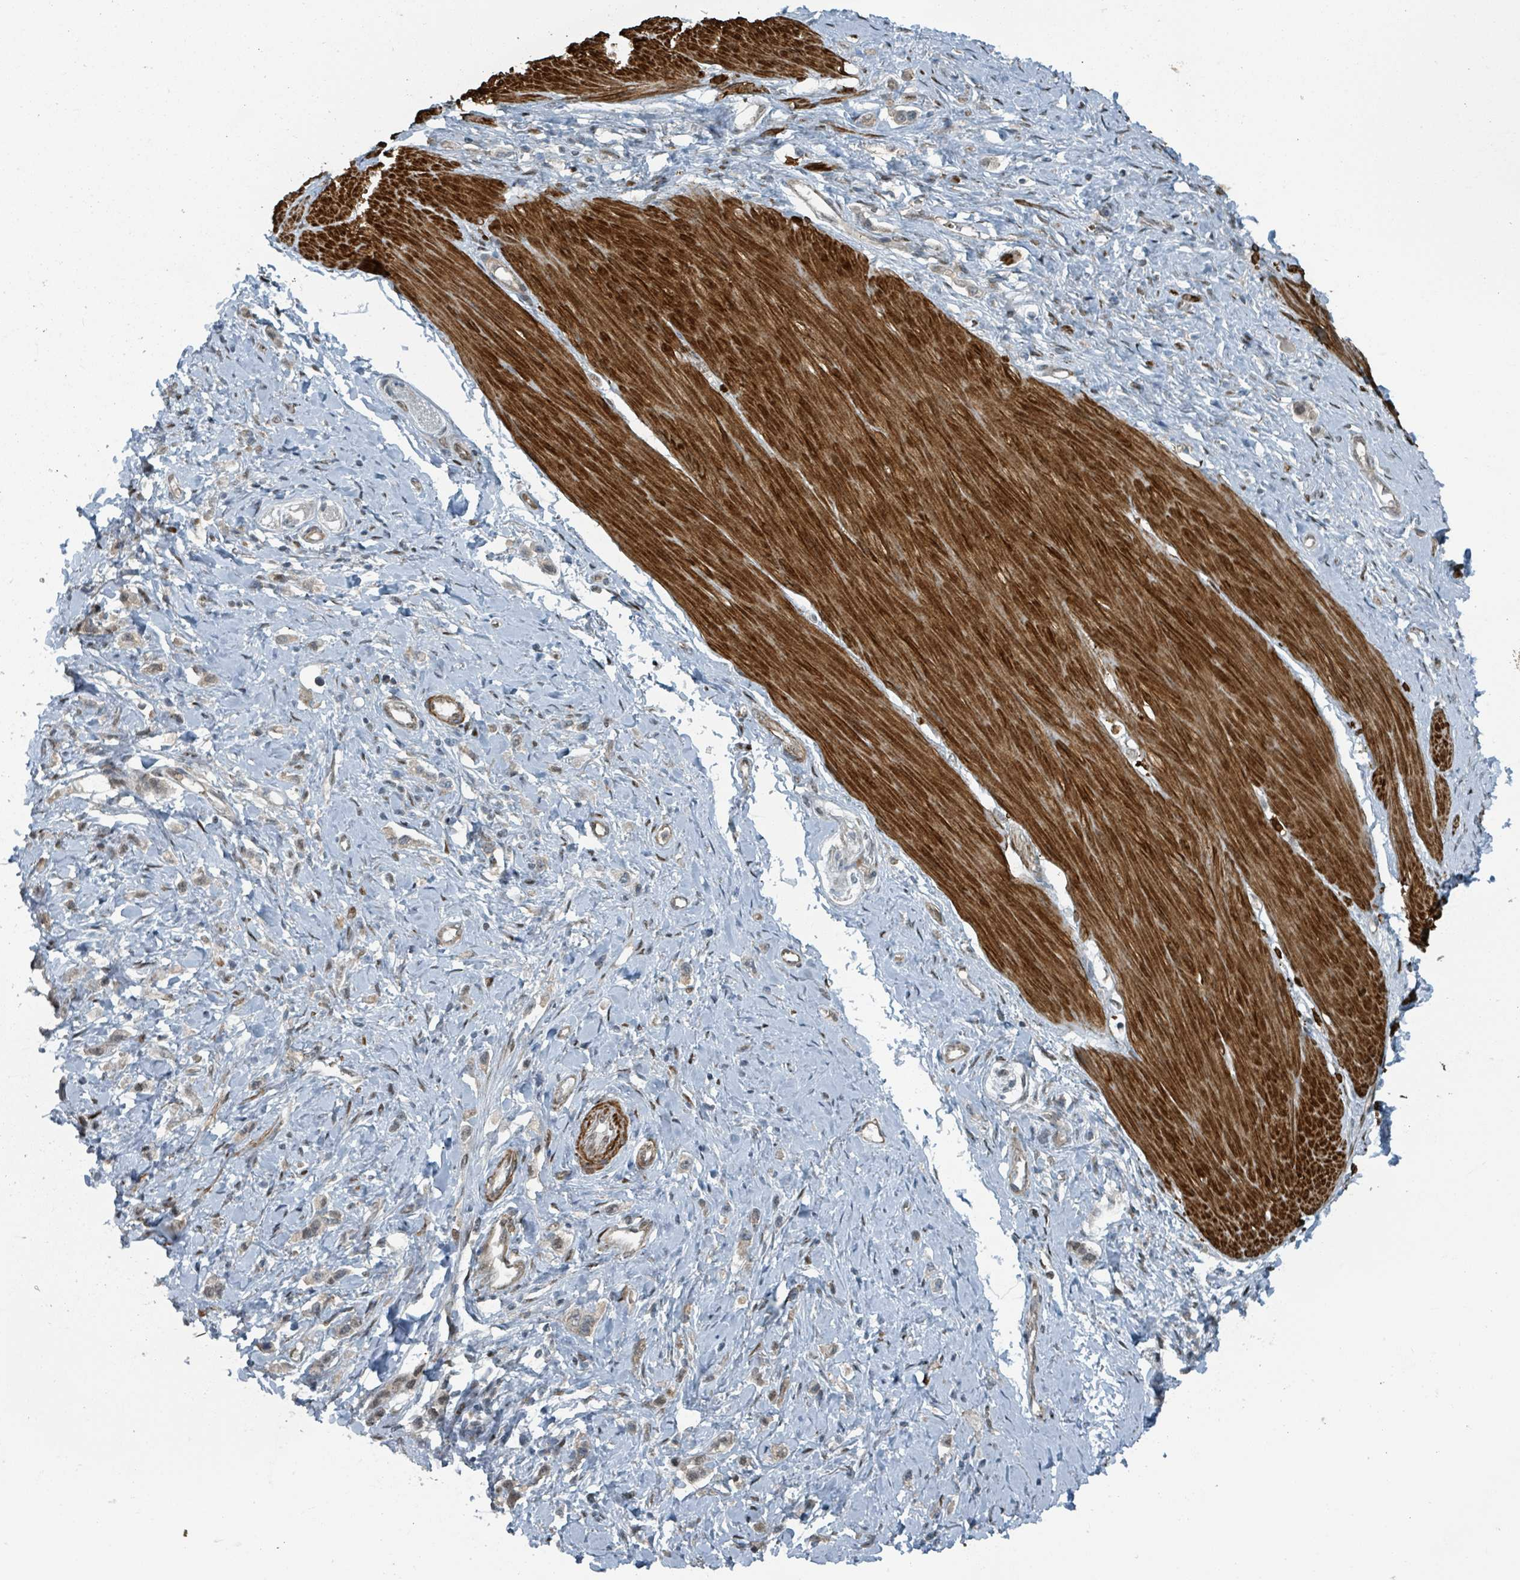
{"staining": {"intensity": "weak", "quantity": ">75%", "location": "cytoplasmic/membranous"}, "tissue": "stomach cancer", "cell_type": "Tumor cells", "image_type": "cancer", "snomed": [{"axis": "morphology", "description": "Adenocarcinoma, NOS"}, {"axis": "topography", "description": "Stomach"}], "caption": "Protein expression analysis of human stomach cancer (adenocarcinoma) reveals weak cytoplasmic/membranous expression in about >75% of tumor cells. Using DAB (3,3'-diaminobenzidine) (brown) and hematoxylin (blue) stains, captured at high magnification using brightfield microscopy.", "gene": "RHPN2", "patient": {"sex": "female", "age": 65}}